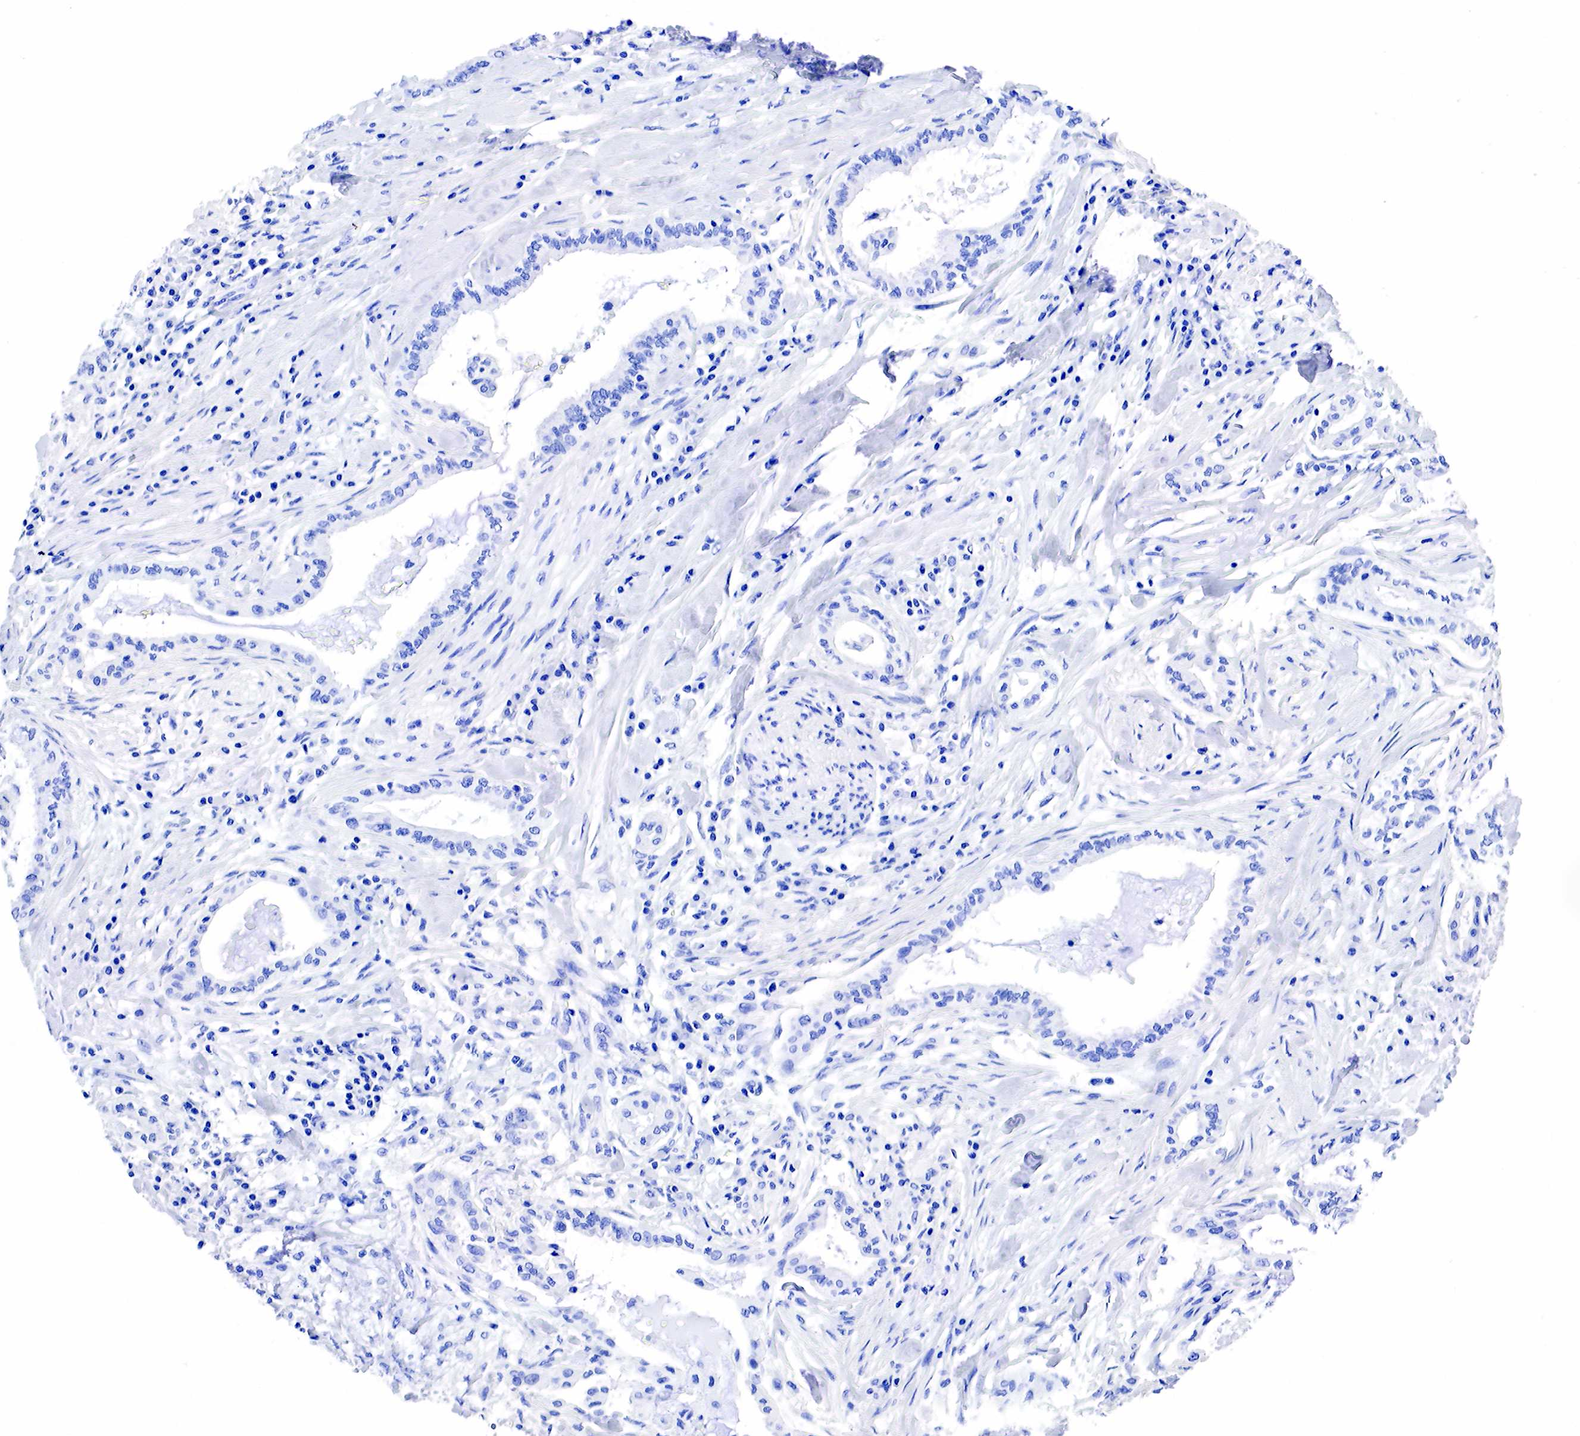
{"staining": {"intensity": "negative", "quantity": "none", "location": "none"}, "tissue": "pancreatic cancer", "cell_type": "Tumor cells", "image_type": "cancer", "snomed": [{"axis": "morphology", "description": "Adenocarcinoma, NOS"}, {"axis": "topography", "description": "Pancreas"}], "caption": "Pancreatic cancer (adenocarcinoma) was stained to show a protein in brown. There is no significant staining in tumor cells. (Brightfield microscopy of DAB (3,3'-diaminobenzidine) IHC at high magnification).", "gene": "KLK3", "patient": {"sex": "female", "age": 64}}